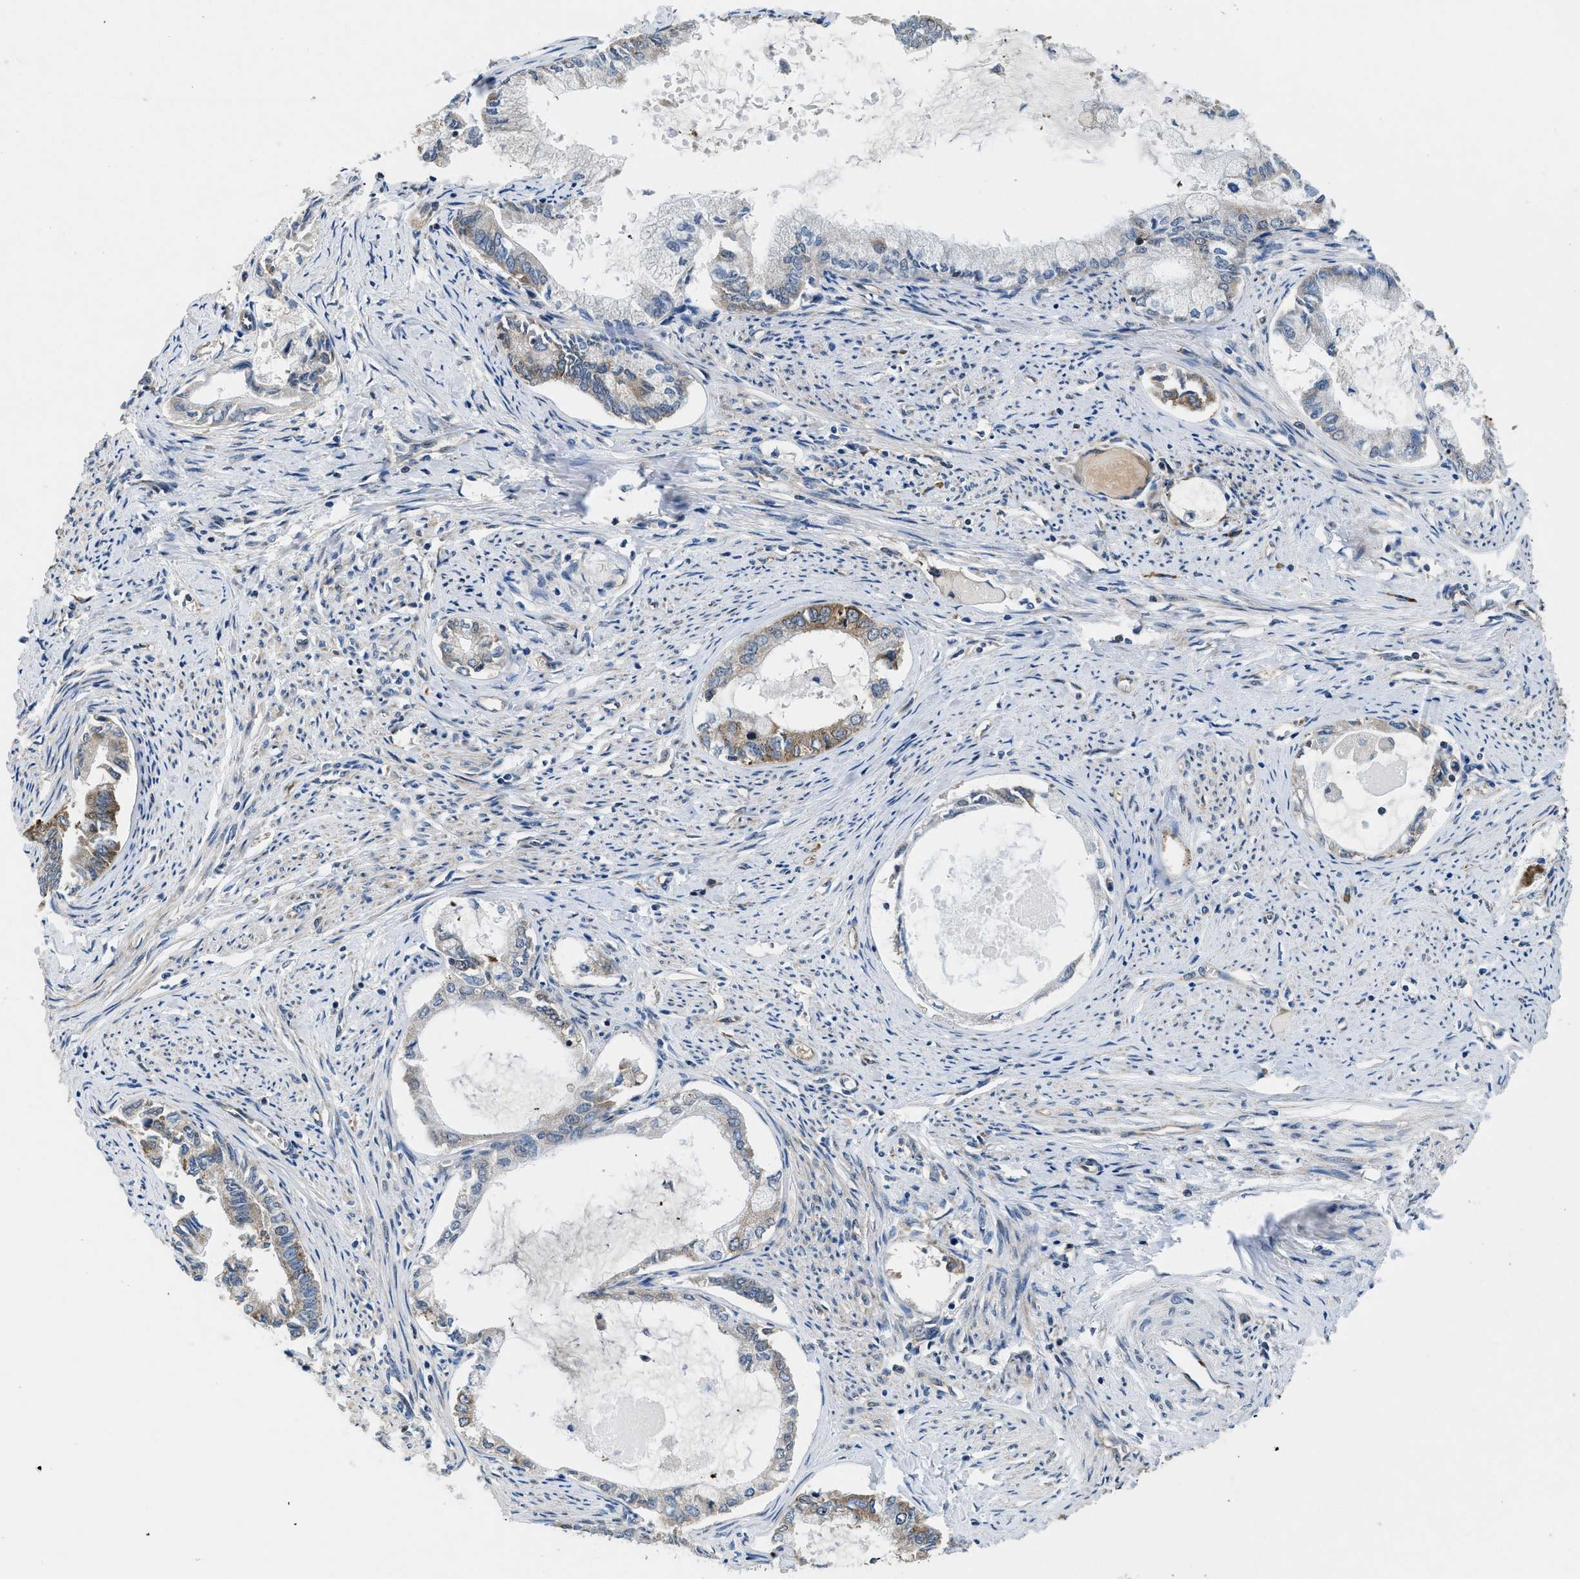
{"staining": {"intensity": "moderate", "quantity": "<25%", "location": "cytoplasmic/membranous"}, "tissue": "endometrial cancer", "cell_type": "Tumor cells", "image_type": "cancer", "snomed": [{"axis": "morphology", "description": "Adenocarcinoma, NOS"}, {"axis": "topography", "description": "Endometrium"}], "caption": "The photomicrograph reveals immunohistochemical staining of endometrial cancer. There is moderate cytoplasmic/membranous positivity is seen in about <25% of tumor cells.", "gene": "PA2G4", "patient": {"sex": "female", "age": 86}}